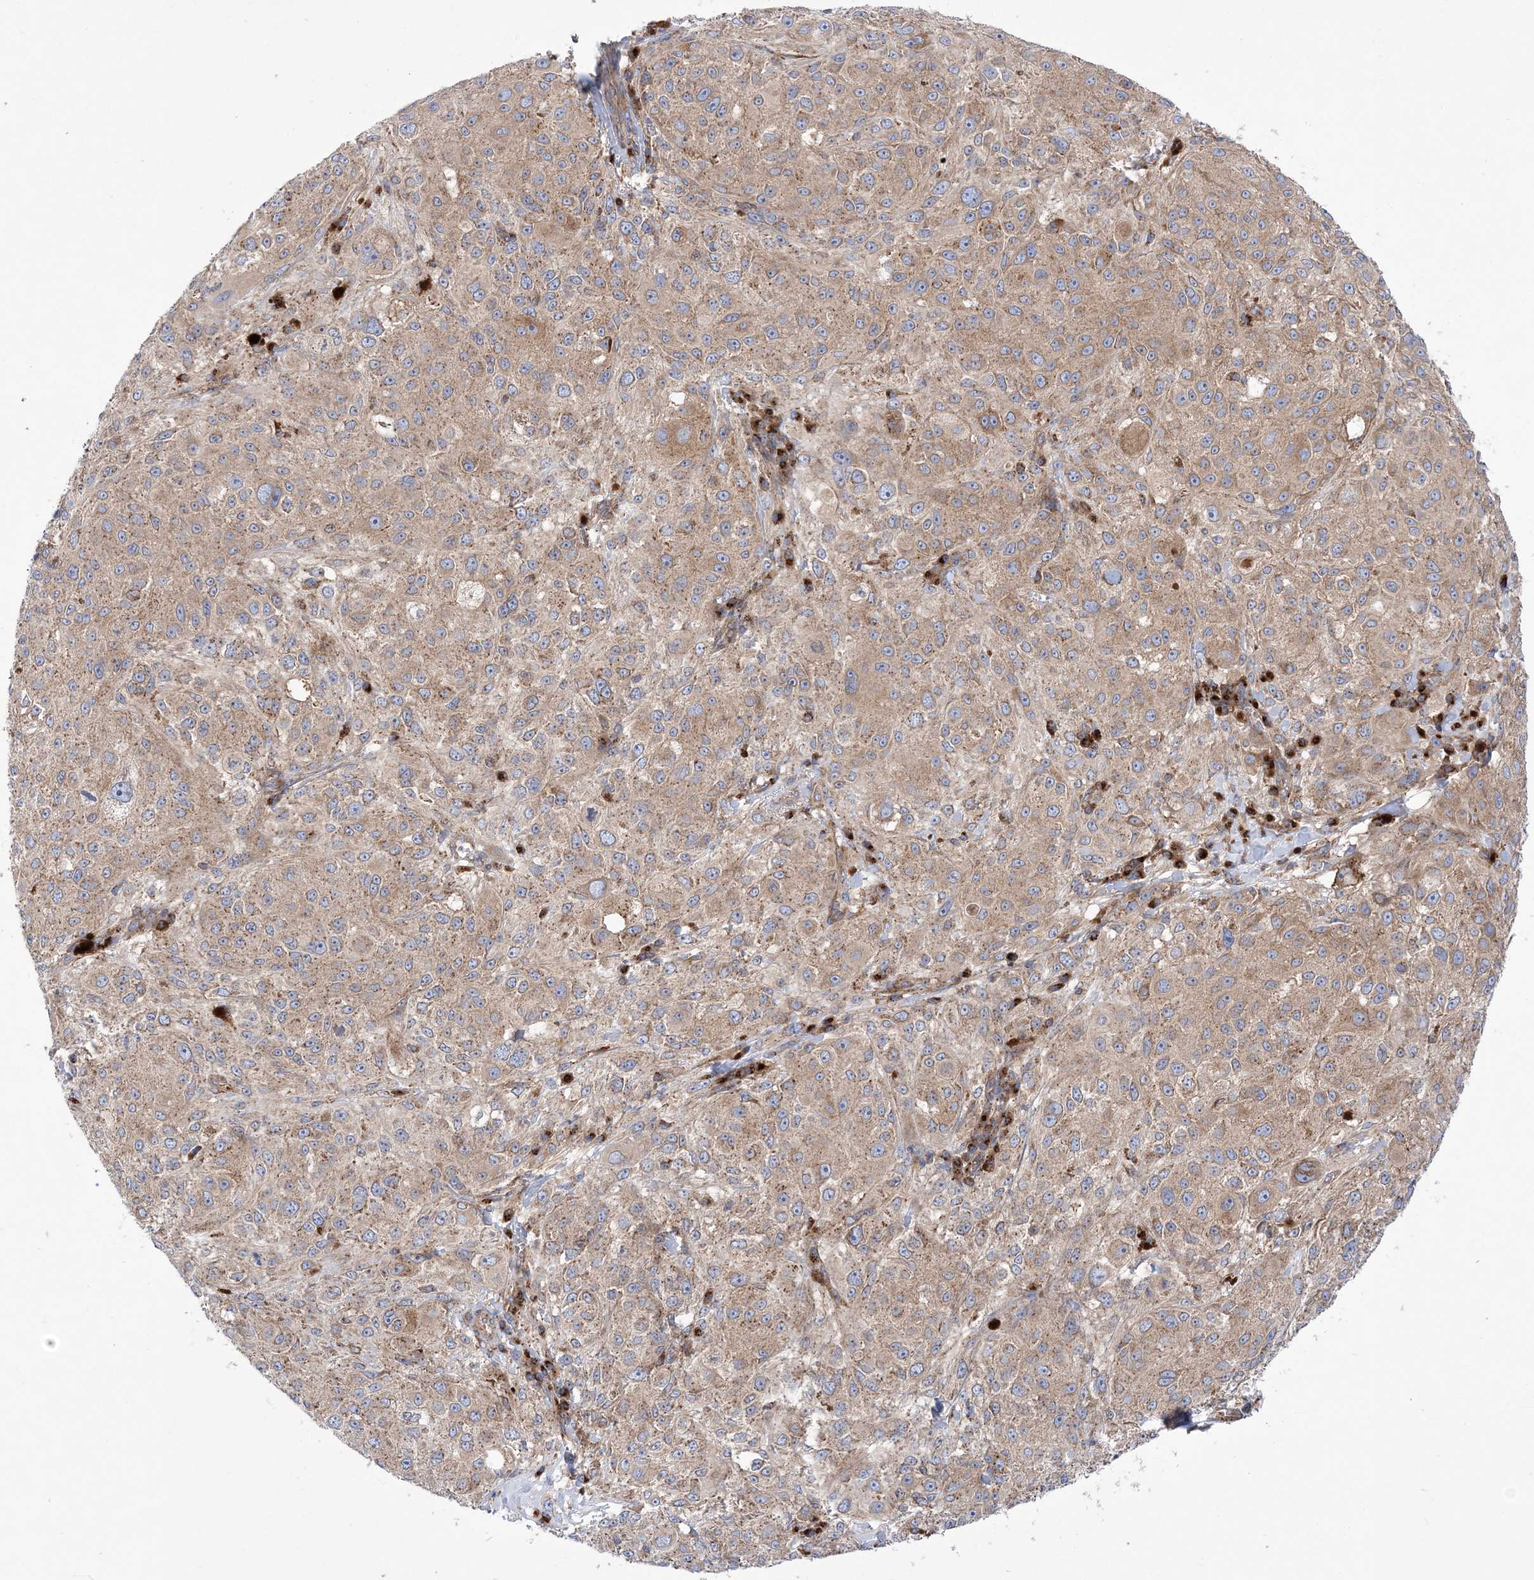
{"staining": {"intensity": "moderate", "quantity": ">75%", "location": "cytoplasmic/membranous"}, "tissue": "melanoma", "cell_type": "Tumor cells", "image_type": "cancer", "snomed": [{"axis": "morphology", "description": "Necrosis, NOS"}, {"axis": "morphology", "description": "Malignant melanoma, NOS"}, {"axis": "topography", "description": "Skin"}], "caption": "This histopathology image shows melanoma stained with IHC to label a protein in brown. The cytoplasmic/membranous of tumor cells show moderate positivity for the protein. Nuclei are counter-stained blue.", "gene": "COPB2", "patient": {"sex": "female", "age": 87}}